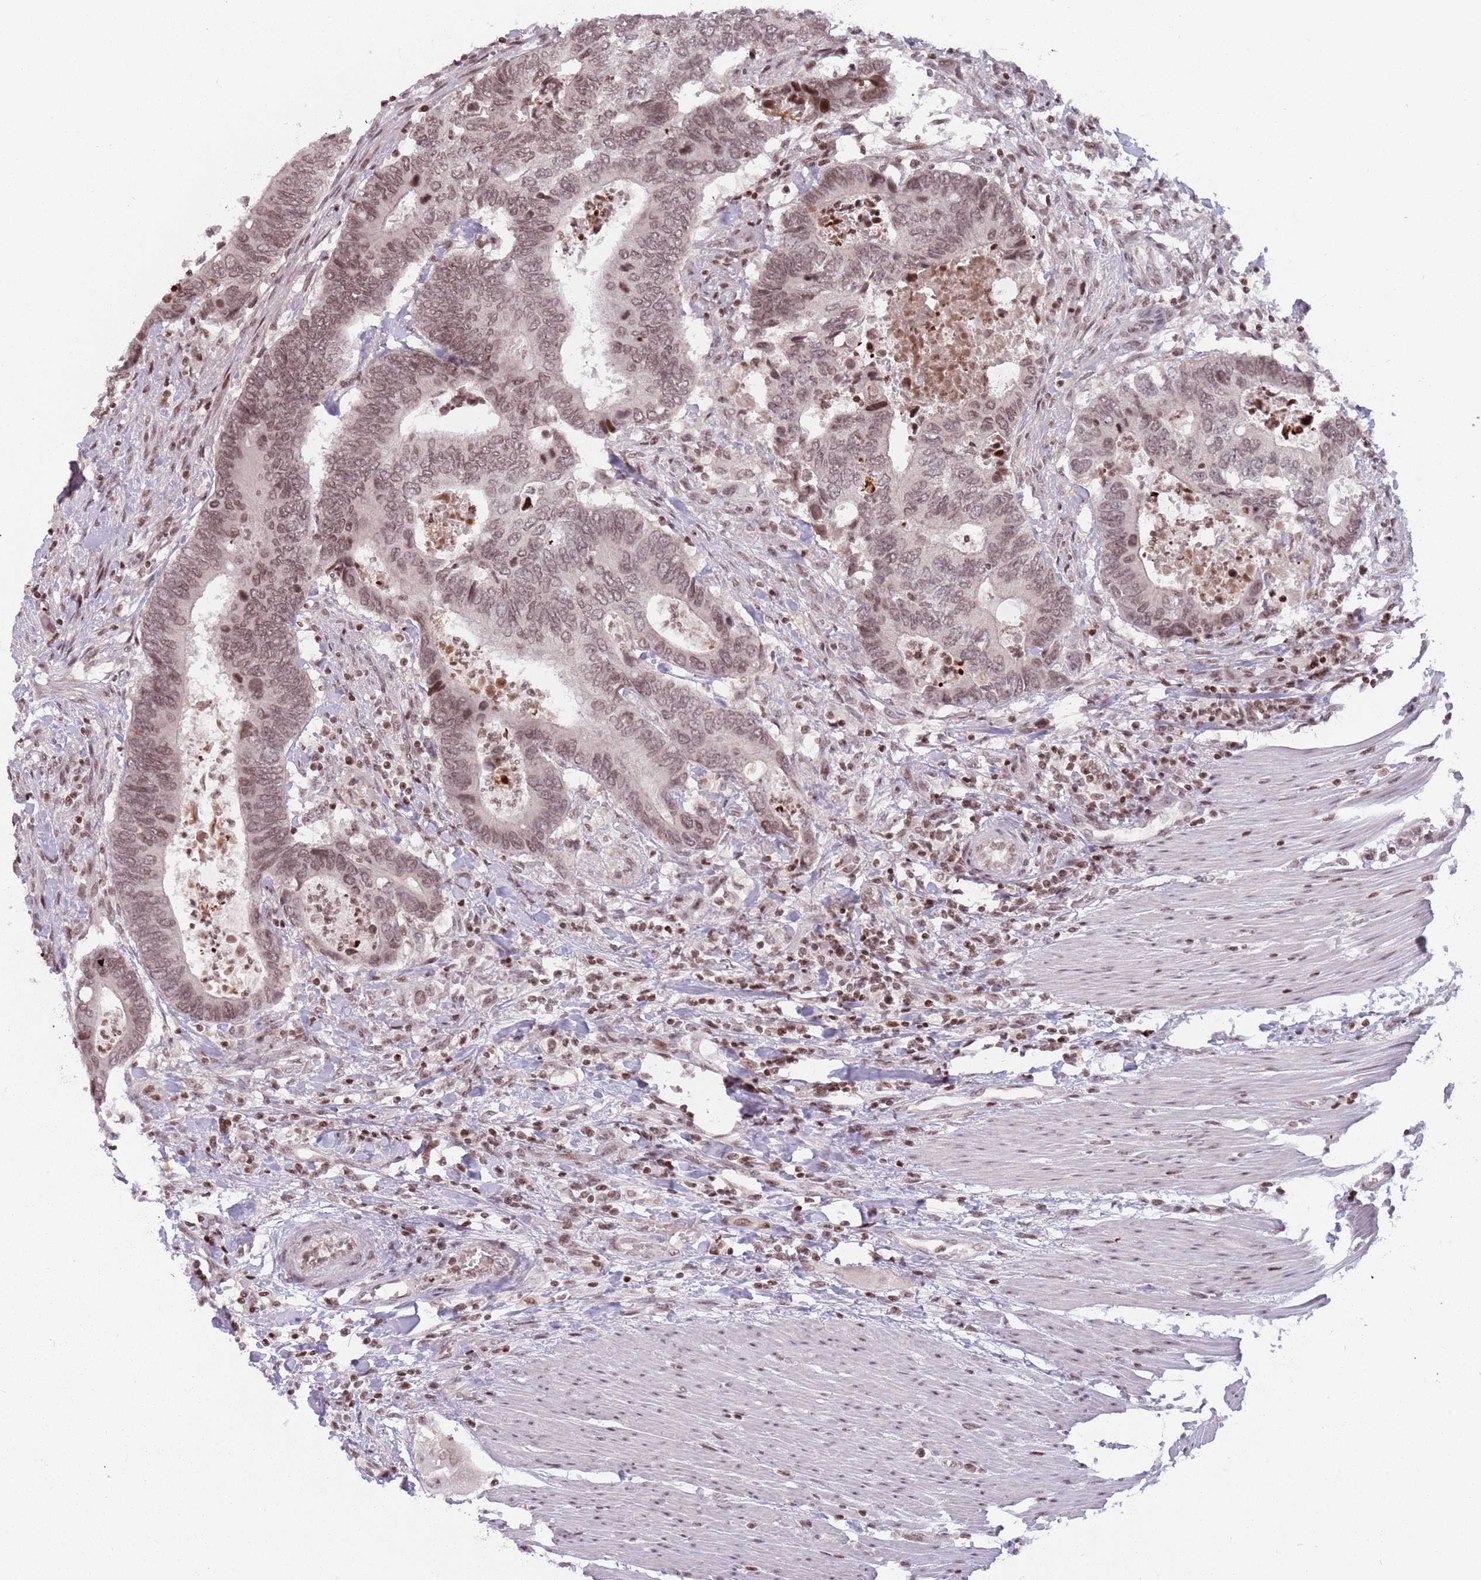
{"staining": {"intensity": "moderate", "quantity": ">75%", "location": "nuclear"}, "tissue": "colorectal cancer", "cell_type": "Tumor cells", "image_type": "cancer", "snomed": [{"axis": "morphology", "description": "Adenocarcinoma, NOS"}, {"axis": "topography", "description": "Colon"}], "caption": "Colorectal cancer tissue demonstrates moderate nuclear positivity in approximately >75% of tumor cells", "gene": "SH3RF3", "patient": {"sex": "male", "age": 87}}